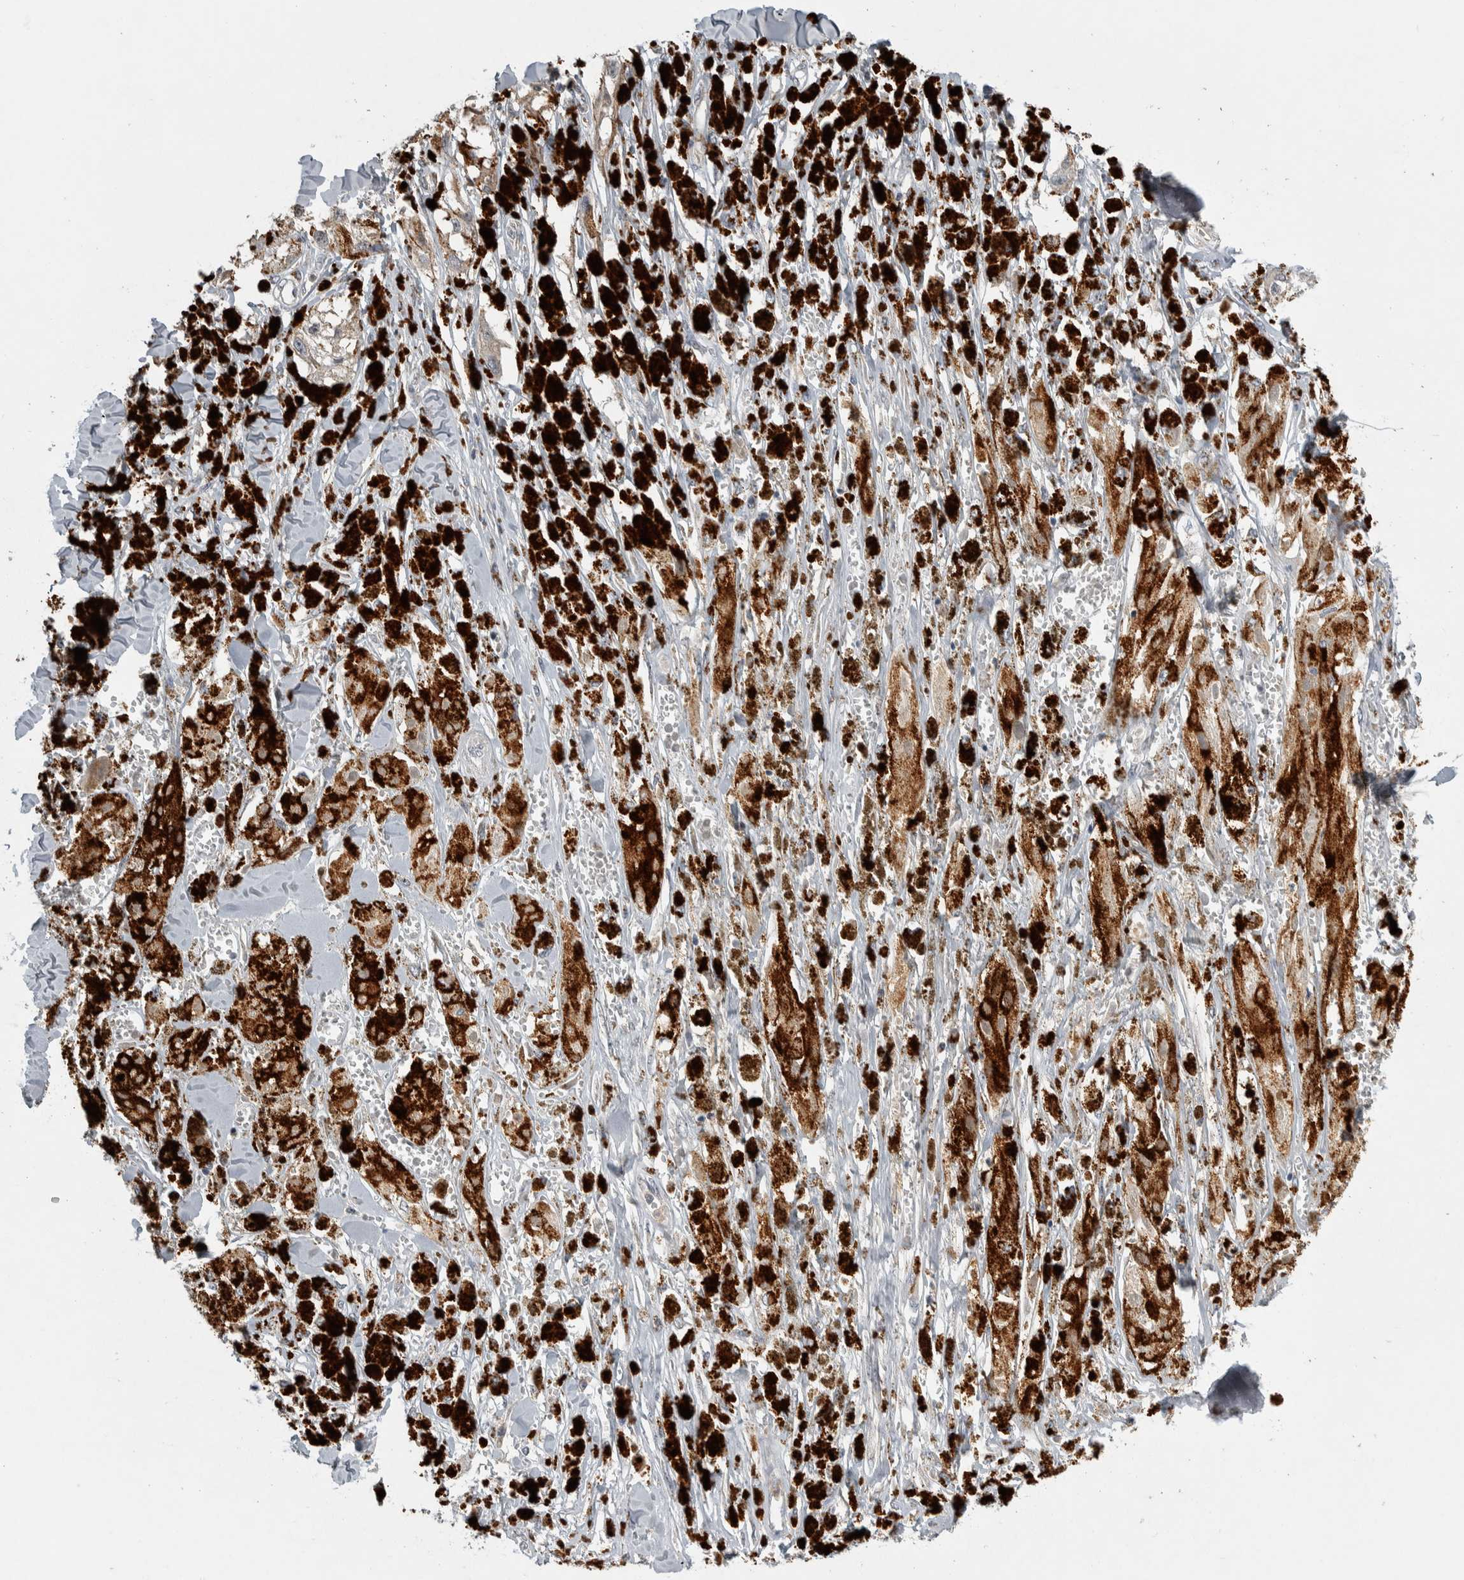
{"staining": {"intensity": "negative", "quantity": "none", "location": "none"}, "tissue": "melanoma", "cell_type": "Tumor cells", "image_type": "cancer", "snomed": [{"axis": "morphology", "description": "Malignant melanoma, NOS"}, {"axis": "topography", "description": "Skin"}], "caption": "This is an immunohistochemistry (IHC) photomicrograph of malignant melanoma. There is no expression in tumor cells.", "gene": "EIF3H", "patient": {"sex": "male", "age": 88}}